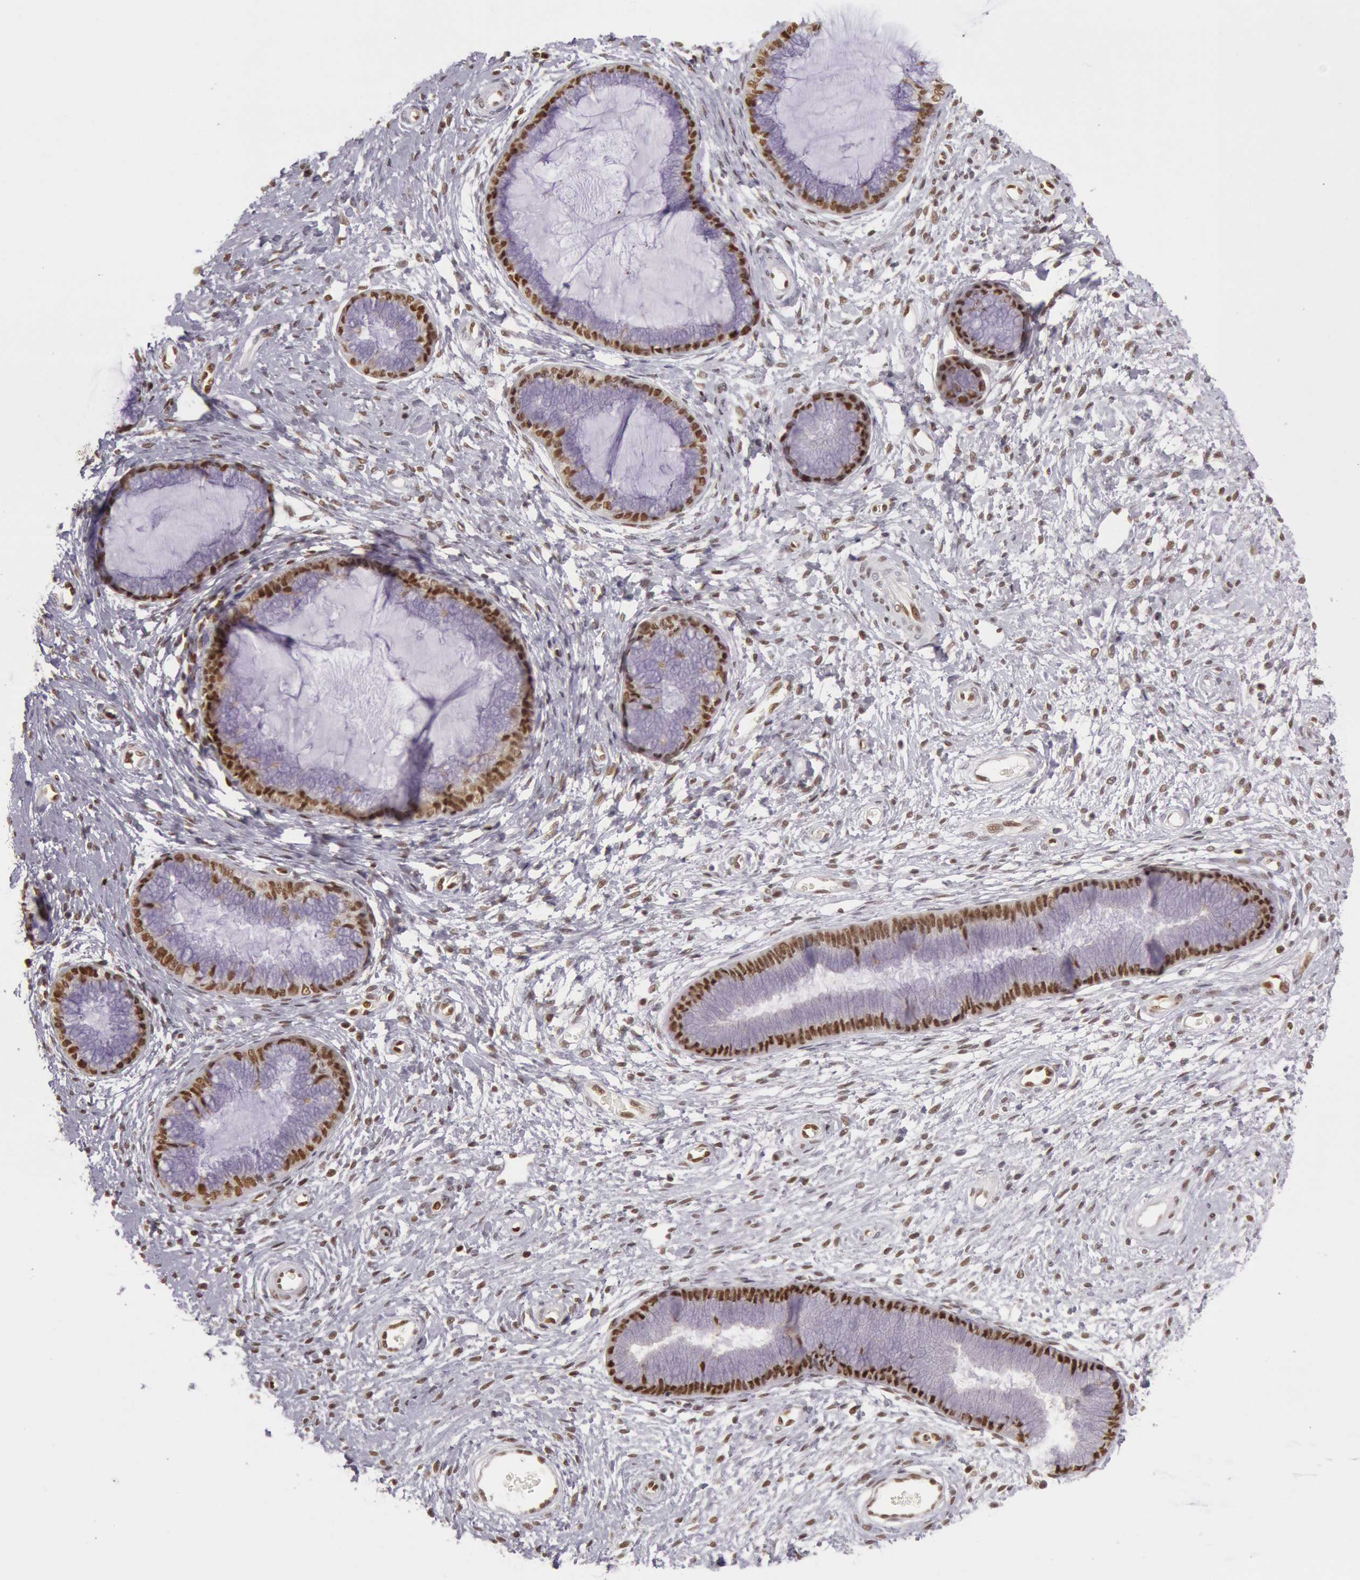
{"staining": {"intensity": "strong", "quantity": ">75%", "location": "nuclear"}, "tissue": "cervix", "cell_type": "Glandular cells", "image_type": "normal", "snomed": [{"axis": "morphology", "description": "Normal tissue, NOS"}, {"axis": "topography", "description": "Cervix"}], "caption": "Brown immunohistochemical staining in unremarkable human cervix demonstrates strong nuclear expression in approximately >75% of glandular cells.", "gene": "ESS2", "patient": {"sex": "female", "age": 27}}